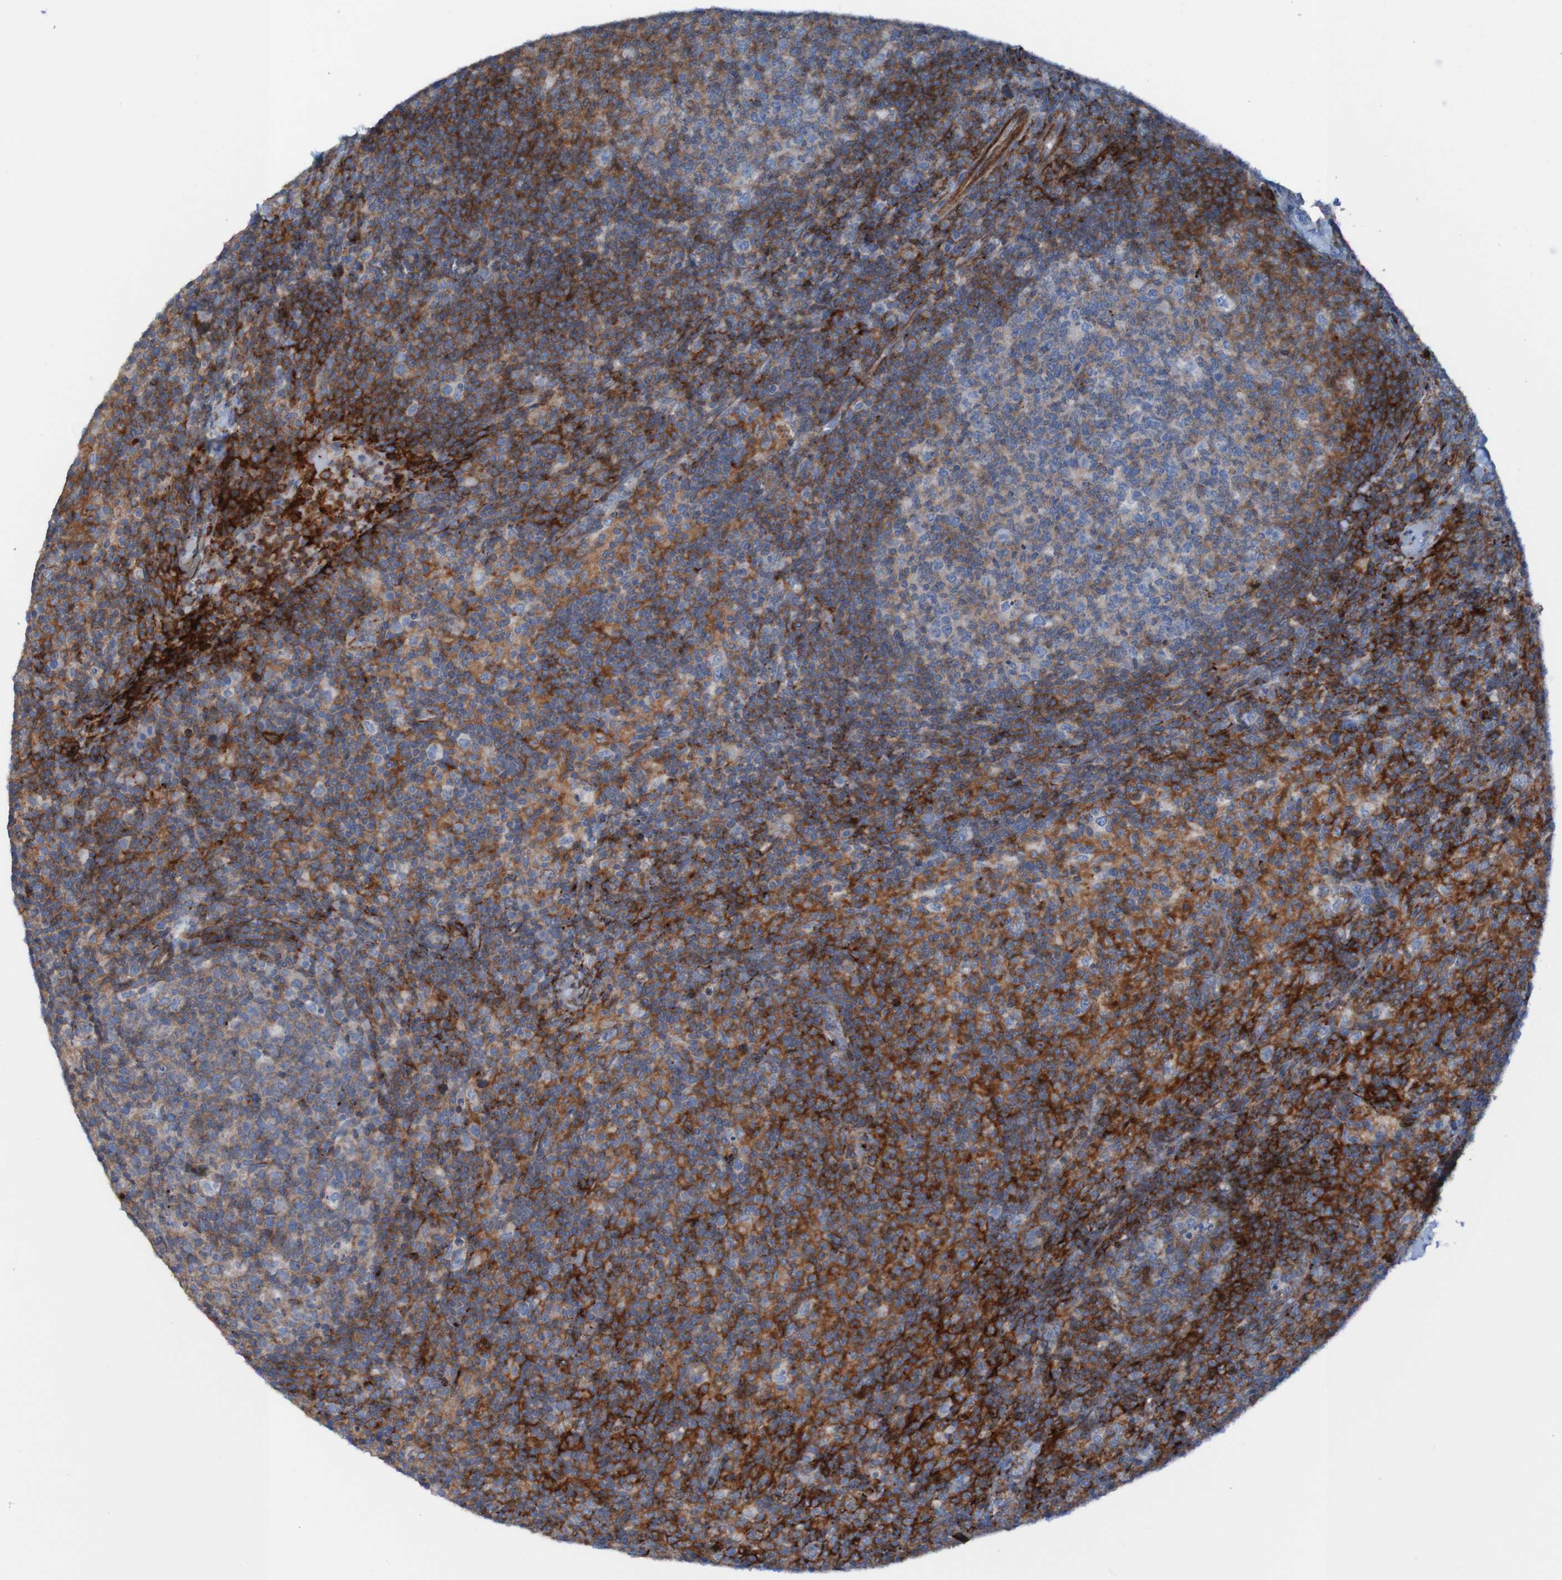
{"staining": {"intensity": "moderate", "quantity": "25%-75%", "location": "cytoplasmic/membranous"}, "tissue": "lymph node", "cell_type": "Germinal center cells", "image_type": "normal", "snomed": [{"axis": "morphology", "description": "Normal tissue, NOS"}, {"axis": "morphology", "description": "Inflammation, NOS"}, {"axis": "topography", "description": "Lymph node"}], "caption": "Lymph node stained for a protein (brown) shows moderate cytoplasmic/membranous positive expression in about 25%-75% of germinal center cells.", "gene": "RNF182", "patient": {"sex": "male", "age": 55}}